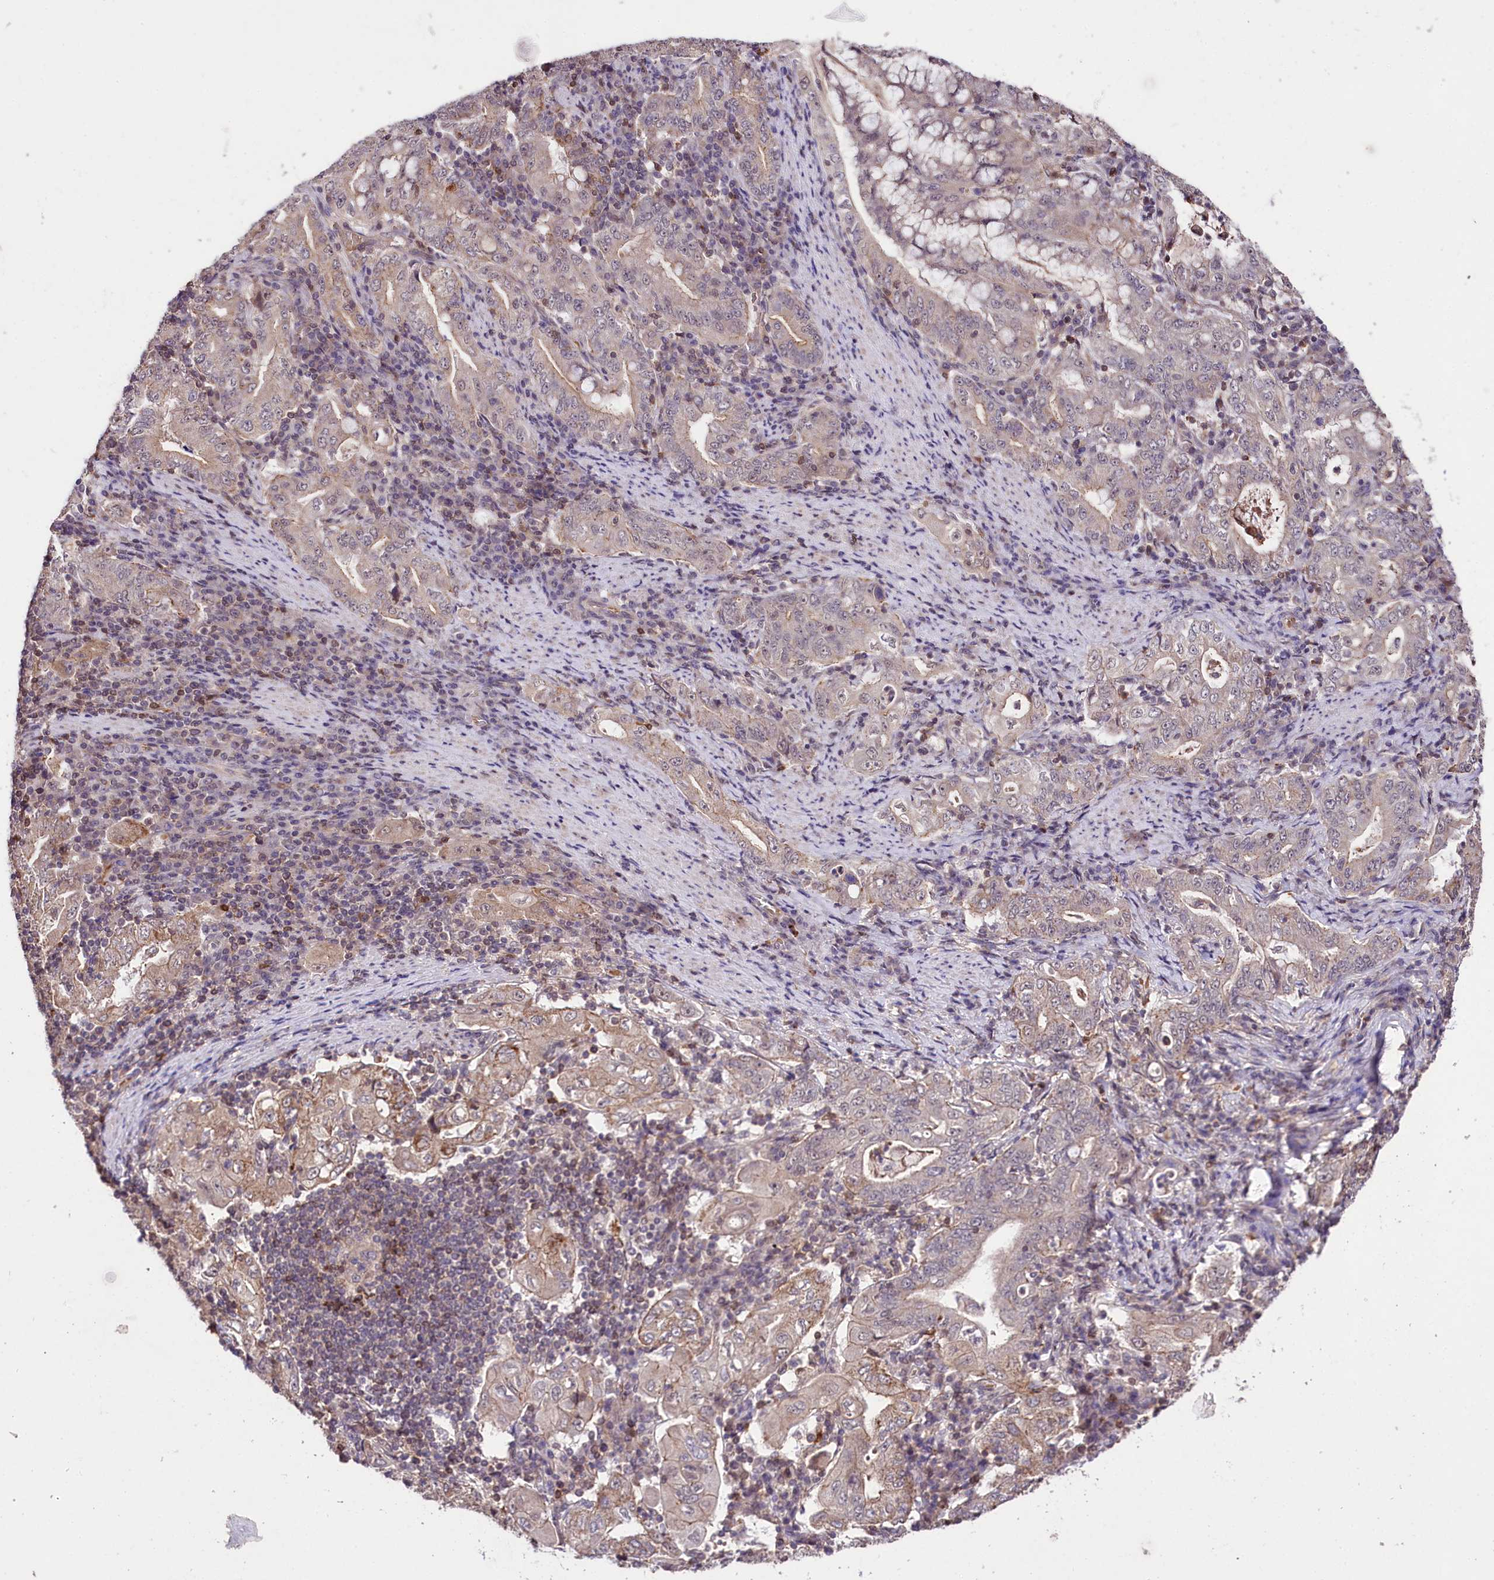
{"staining": {"intensity": "moderate", "quantity": "<25%", "location": "cytoplasmic/membranous"}, "tissue": "stomach cancer", "cell_type": "Tumor cells", "image_type": "cancer", "snomed": [{"axis": "morphology", "description": "Normal tissue, NOS"}, {"axis": "morphology", "description": "Adenocarcinoma, NOS"}, {"axis": "topography", "description": "Esophagus"}, {"axis": "topography", "description": "Stomach, upper"}, {"axis": "topography", "description": "Peripheral nerve tissue"}], "caption": "Immunohistochemical staining of stomach adenocarcinoma shows low levels of moderate cytoplasmic/membranous staining in about <25% of tumor cells.", "gene": "TAFAZZIN", "patient": {"sex": "male", "age": 62}}